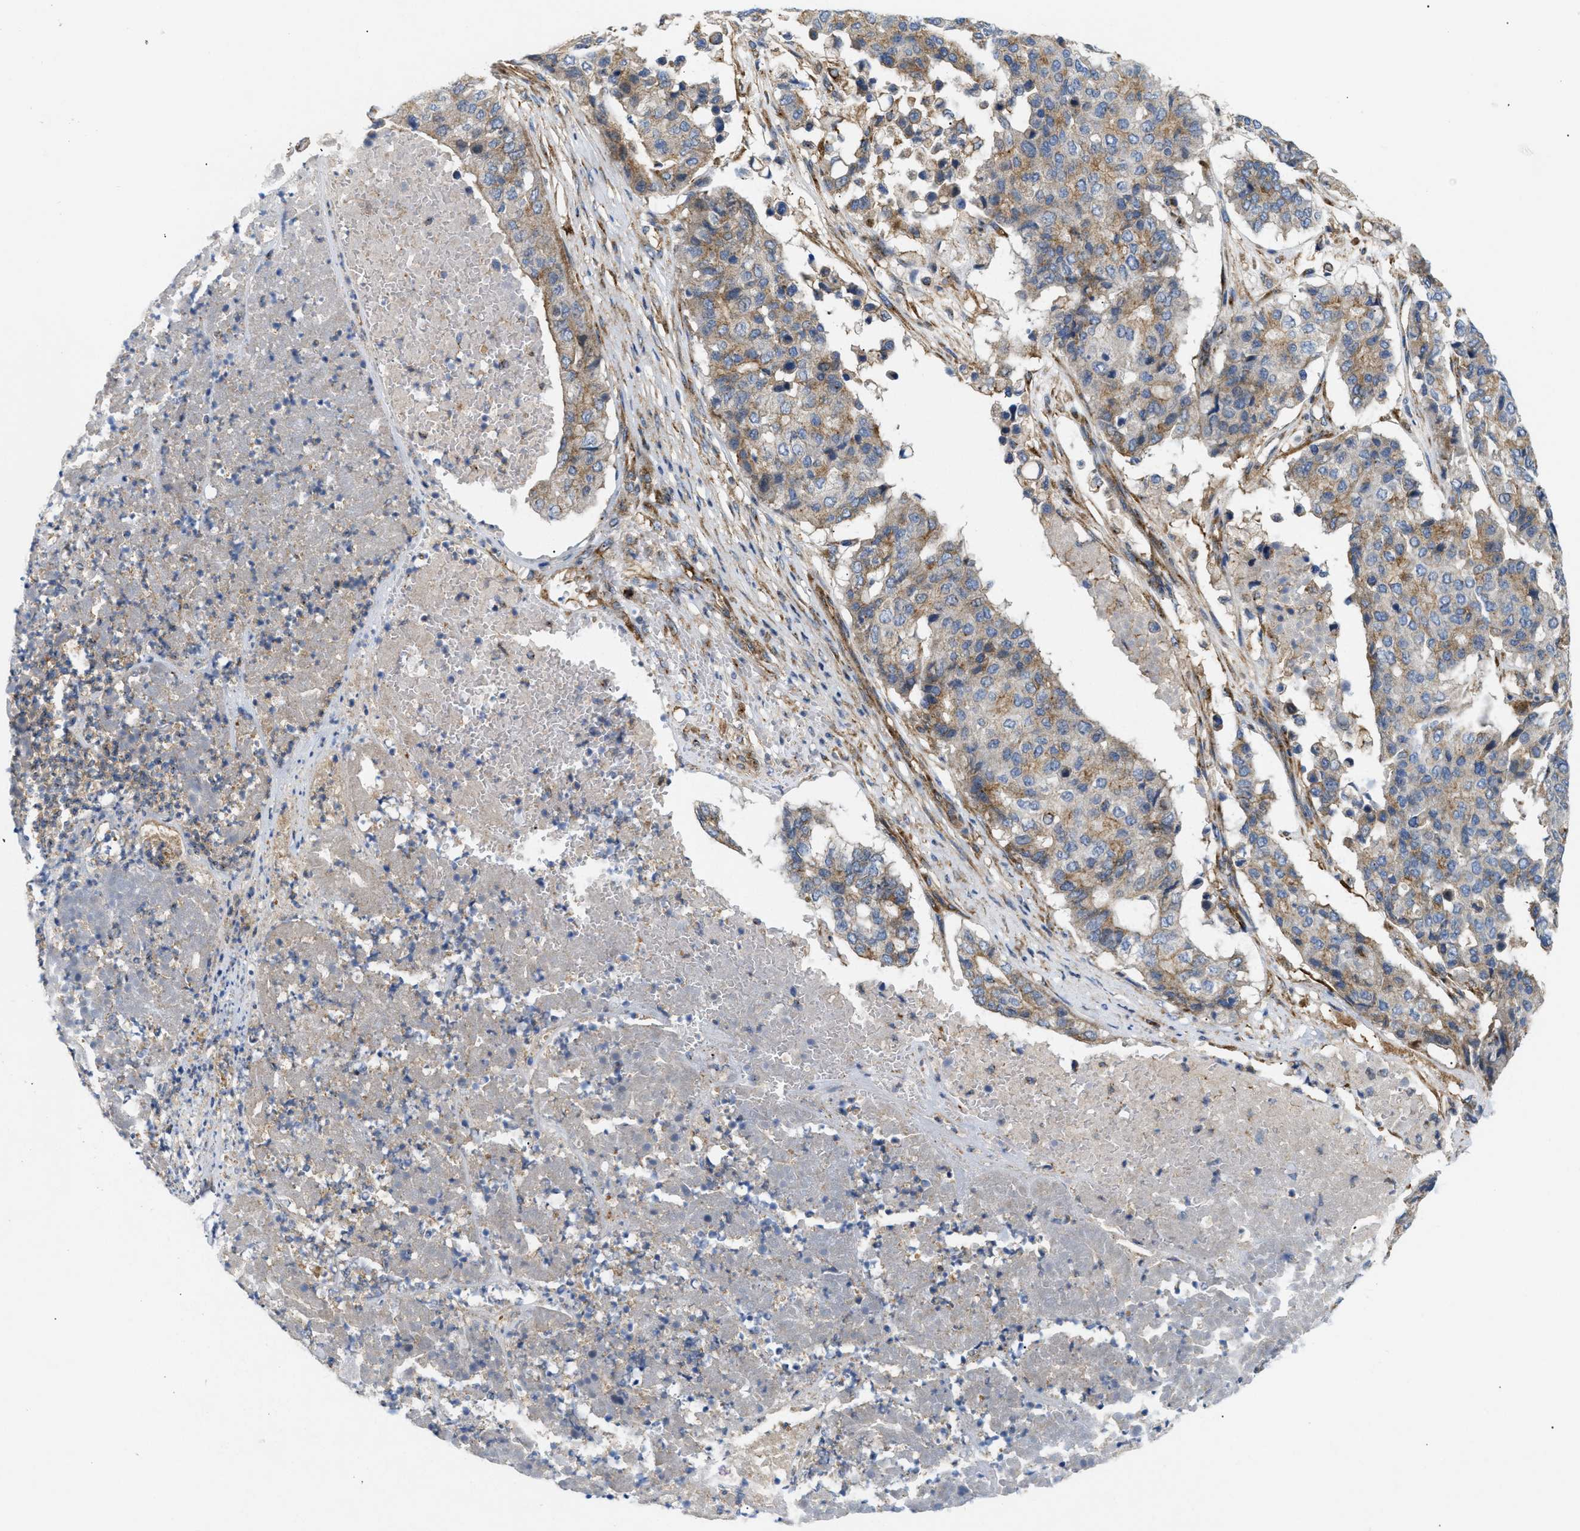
{"staining": {"intensity": "moderate", "quantity": "25%-75%", "location": "cytoplasmic/membranous"}, "tissue": "pancreatic cancer", "cell_type": "Tumor cells", "image_type": "cancer", "snomed": [{"axis": "morphology", "description": "Adenocarcinoma, NOS"}, {"axis": "topography", "description": "Pancreas"}], "caption": "A brown stain labels moderate cytoplasmic/membranous staining of a protein in human pancreatic cancer tumor cells.", "gene": "DCTN4", "patient": {"sex": "male", "age": 50}}